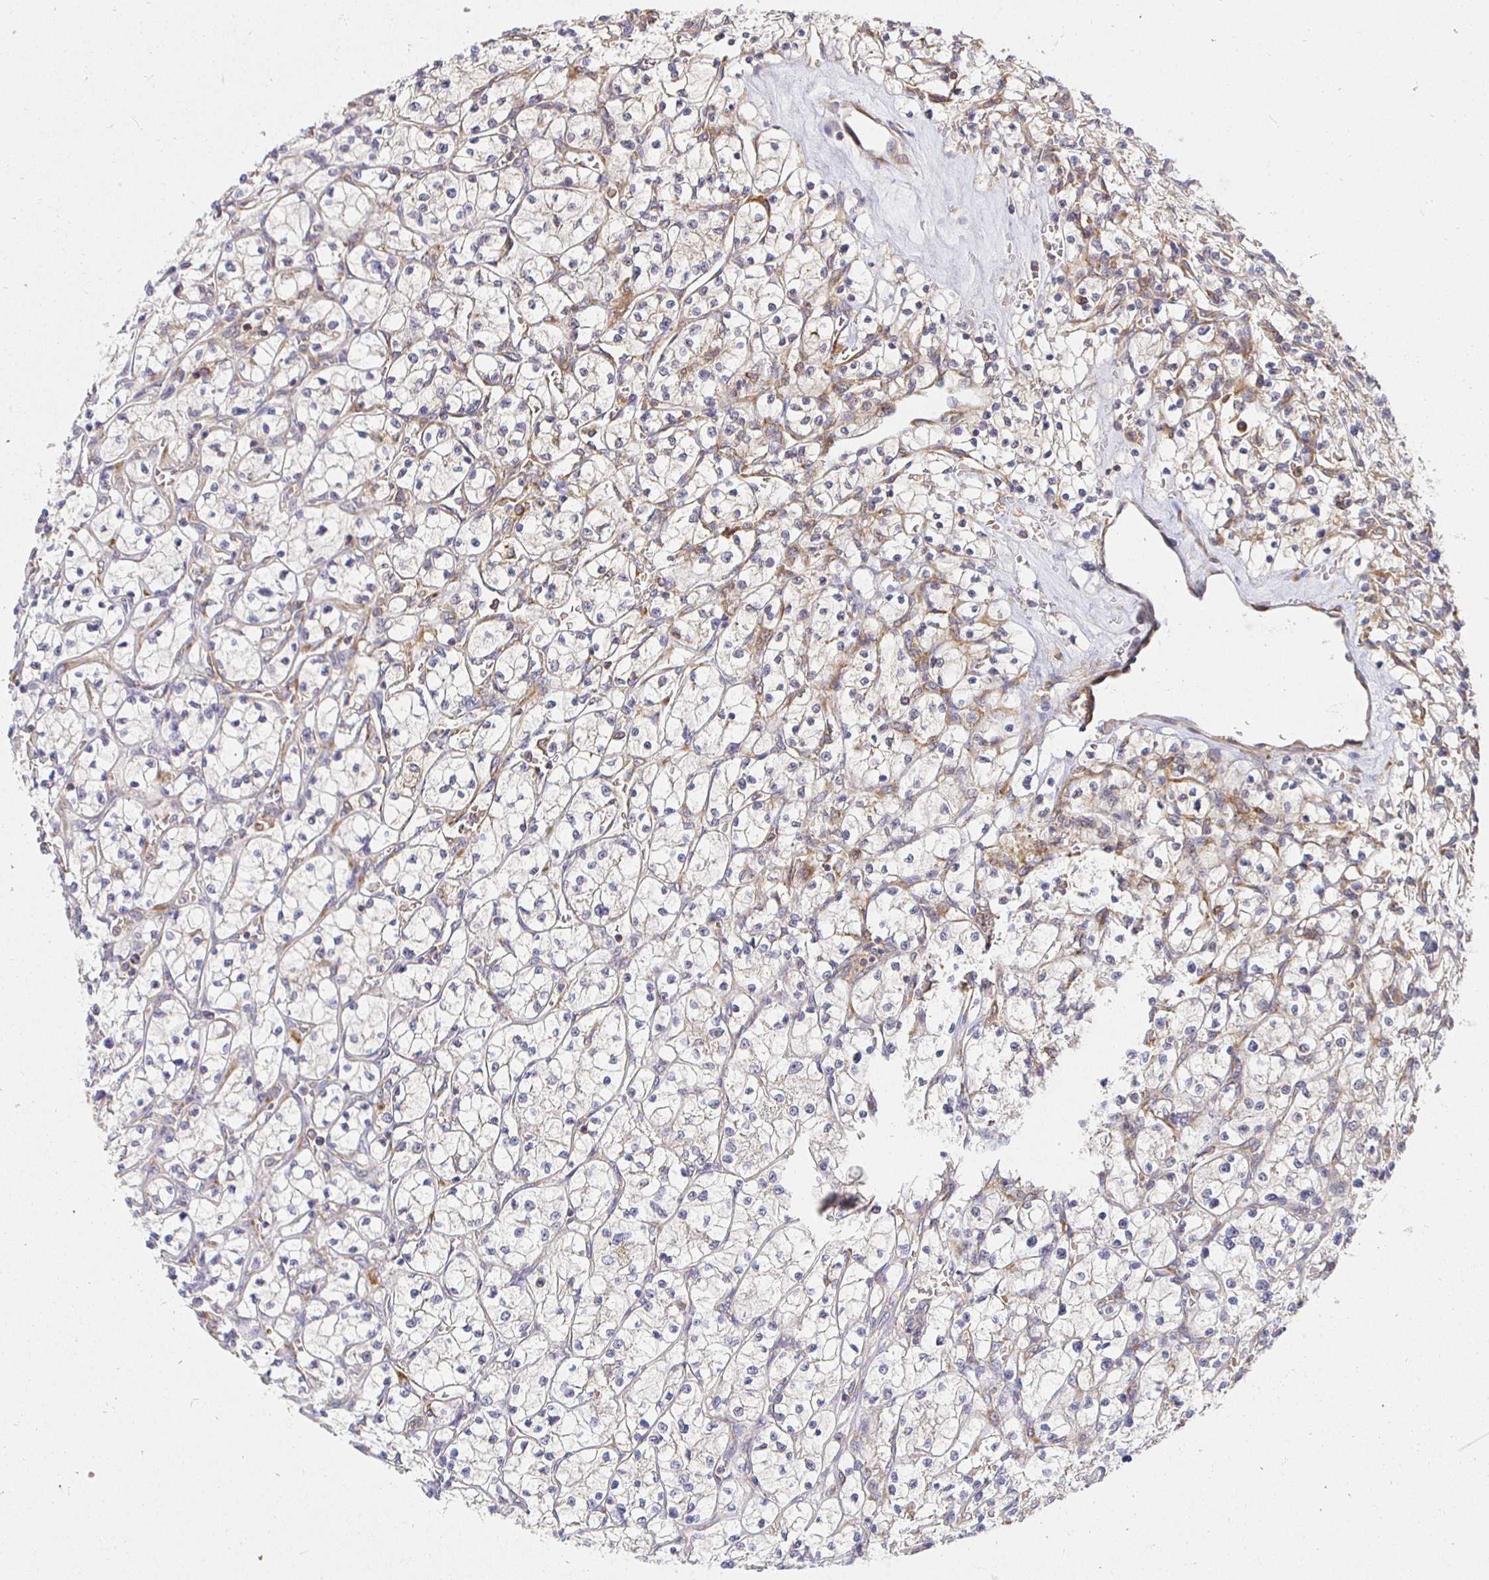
{"staining": {"intensity": "negative", "quantity": "none", "location": "none"}, "tissue": "renal cancer", "cell_type": "Tumor cells", "image_type": "cancer", "snomed": [{"axis": "morphology", "description": "Adenocarcinoma, NOS"}, {"axis": "topography", "description": "Kidney"}], "caption": "This is an immunohistochemistry image of human adenocarcinoma (renal). There is no expression in tumor cells.", "gene": "IRAK1", "patient": {"sex": "female", "age": 64}}